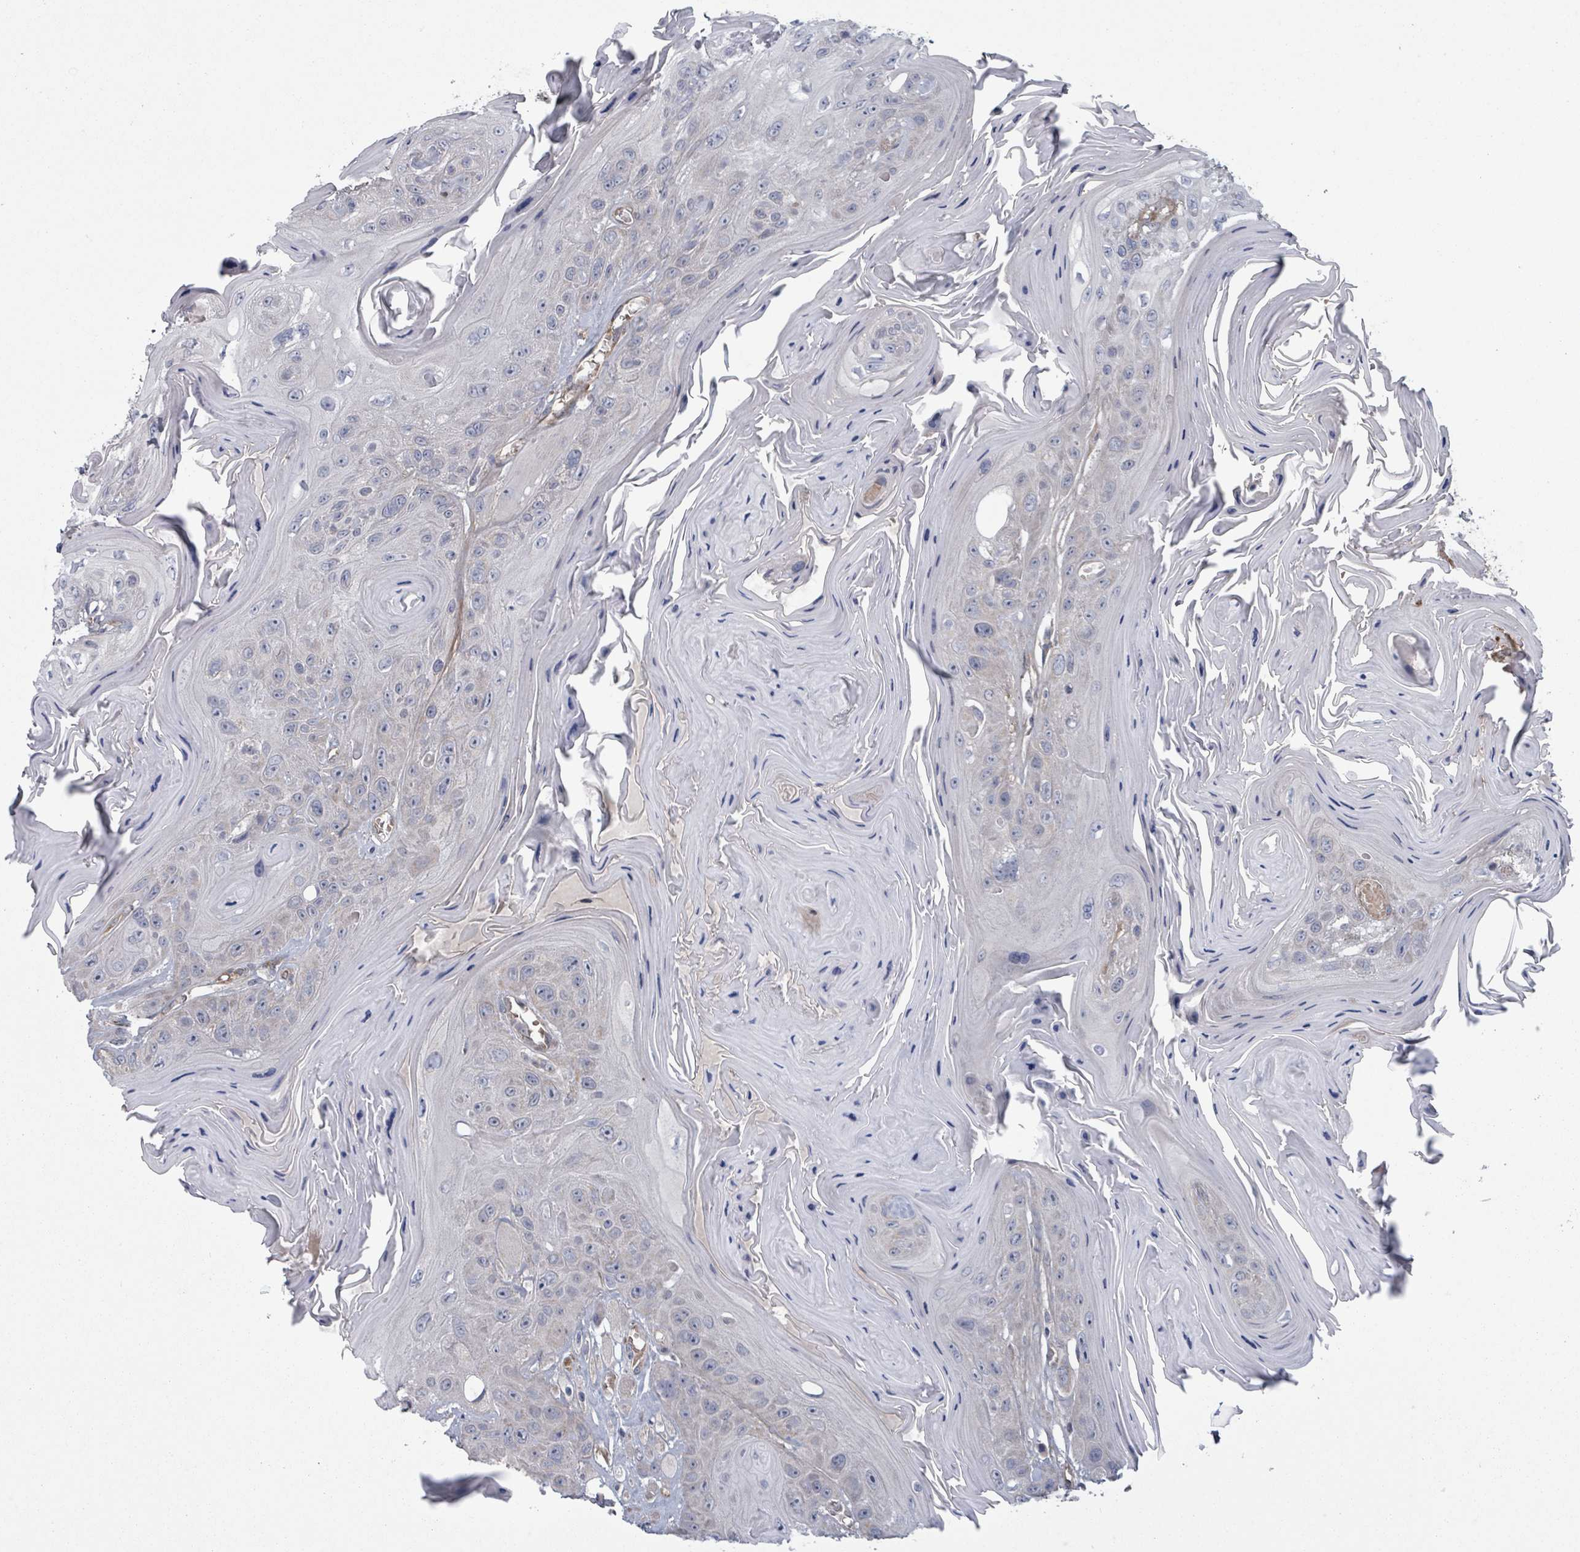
{"staining": {"intensity": "negative", "quantity": "none", "location": "none"}, "tissue": "head and neck cancer", "cell_type": "Tumor cells", "image_type": "cancer", "snomed": [{"axis": "morphology", "description": "Squamous cell carcinoma, NOS"}, {"axis": "topography", "description": "Head-Neck"}], "caption": "This is an immunohistochemistry micrograph of head and neck cancer (squamous cell carcinoma). There is no staining in tumor cells.", "gene": "FKBP1A", "patient": {"sex": "female", "age": 59}}